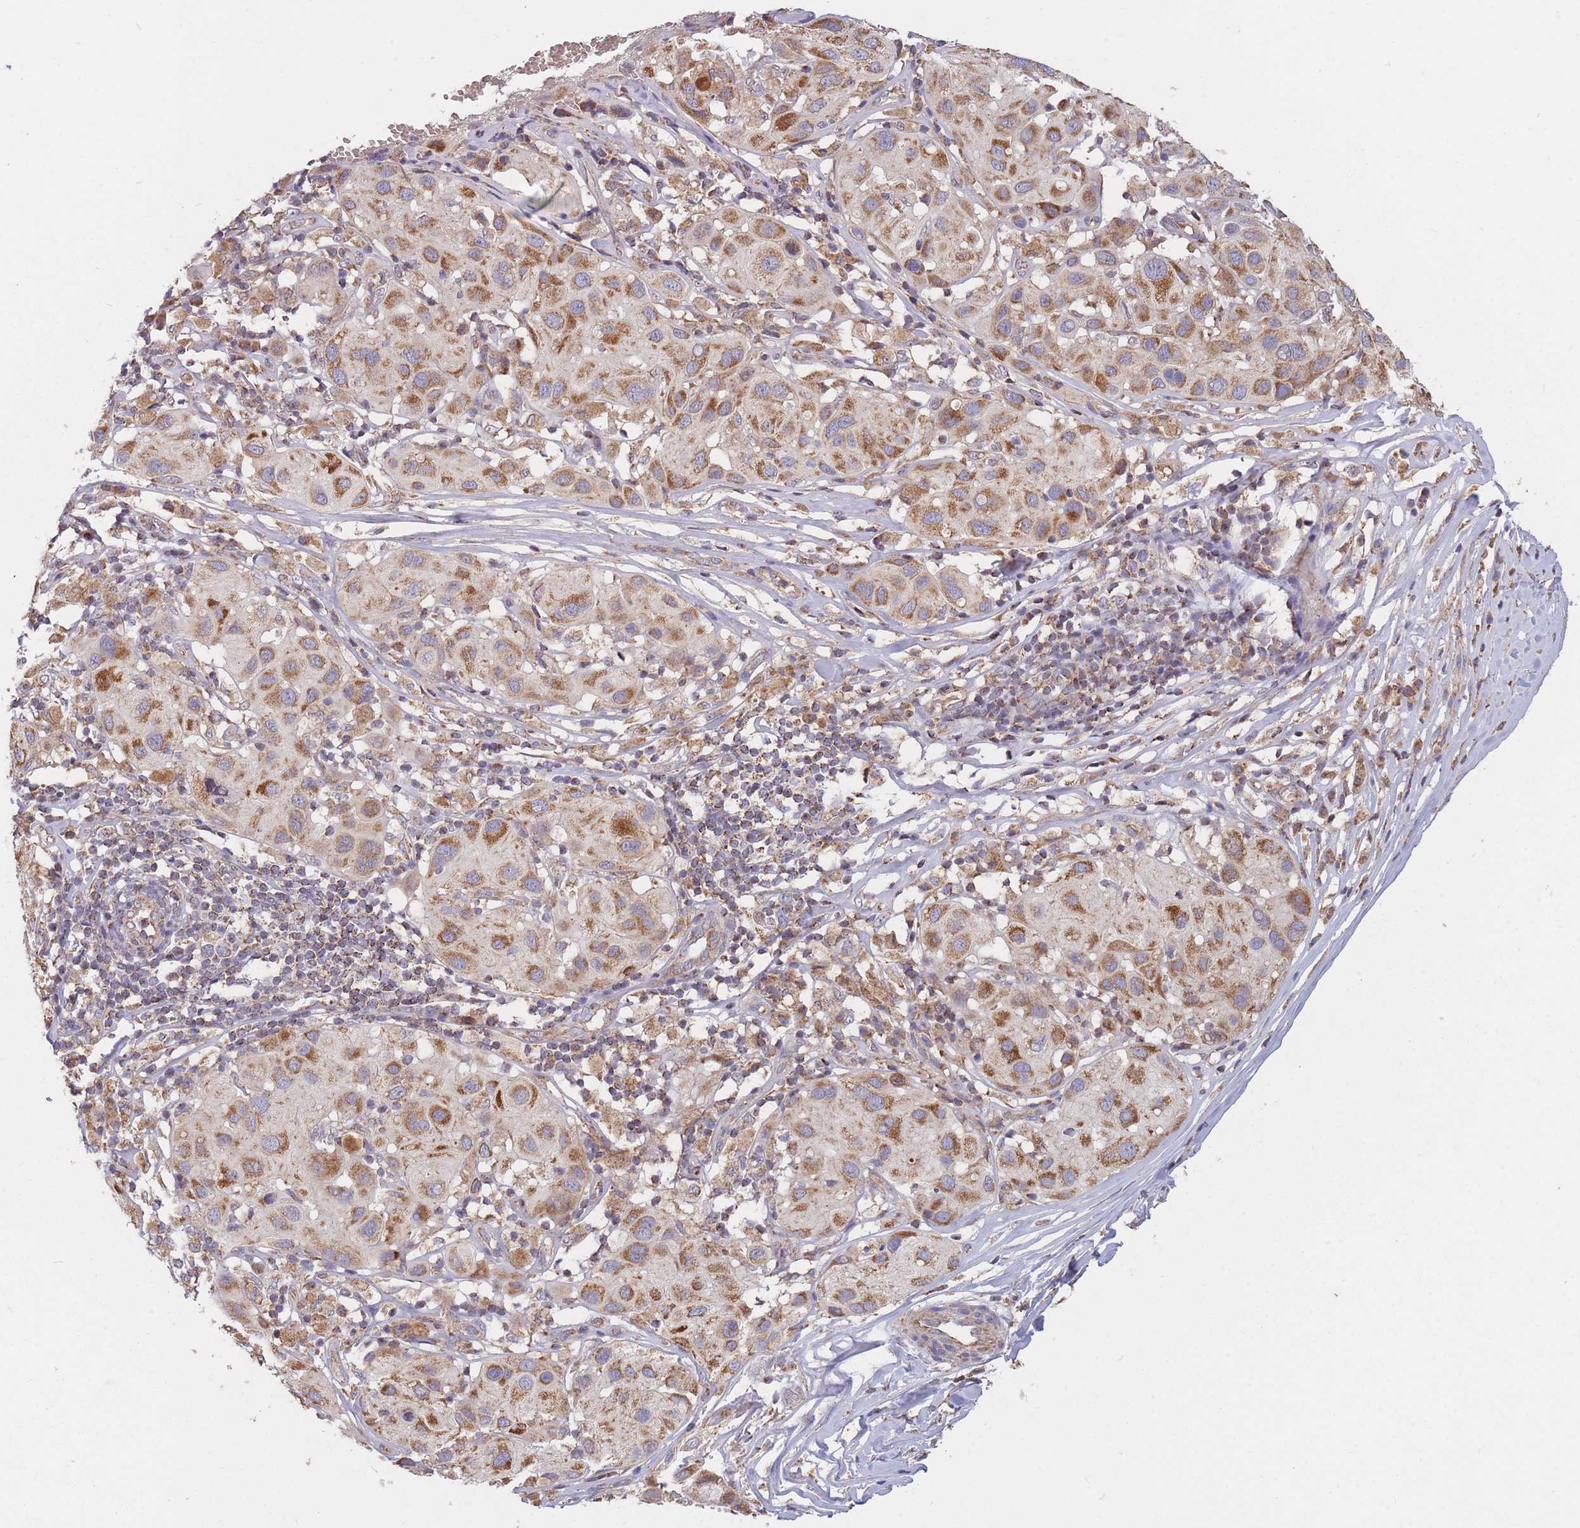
{"staining": {"intensity": "moderate", "quantity": ">75%", "location": "cytoplasmic/membranous"}, "tissue": "melanoma", "cell_type": "Tumor cells", "image_type": "cancer", "snomed": [{"axis": "morphology", "description": "Malignant melanoma, Metastatic site"}, {"axis": "topography", "description": "Skin"}], "caption": "Immunohistochemistry histopathology image of human melanoma stained for a protein (brown), which shows medium levels of moderate cytoplasmic/membranous staining in approximately >75% of tumor cells.", "gene": "PTPMT1", "patient": {"sex": "male", "age": 41}}